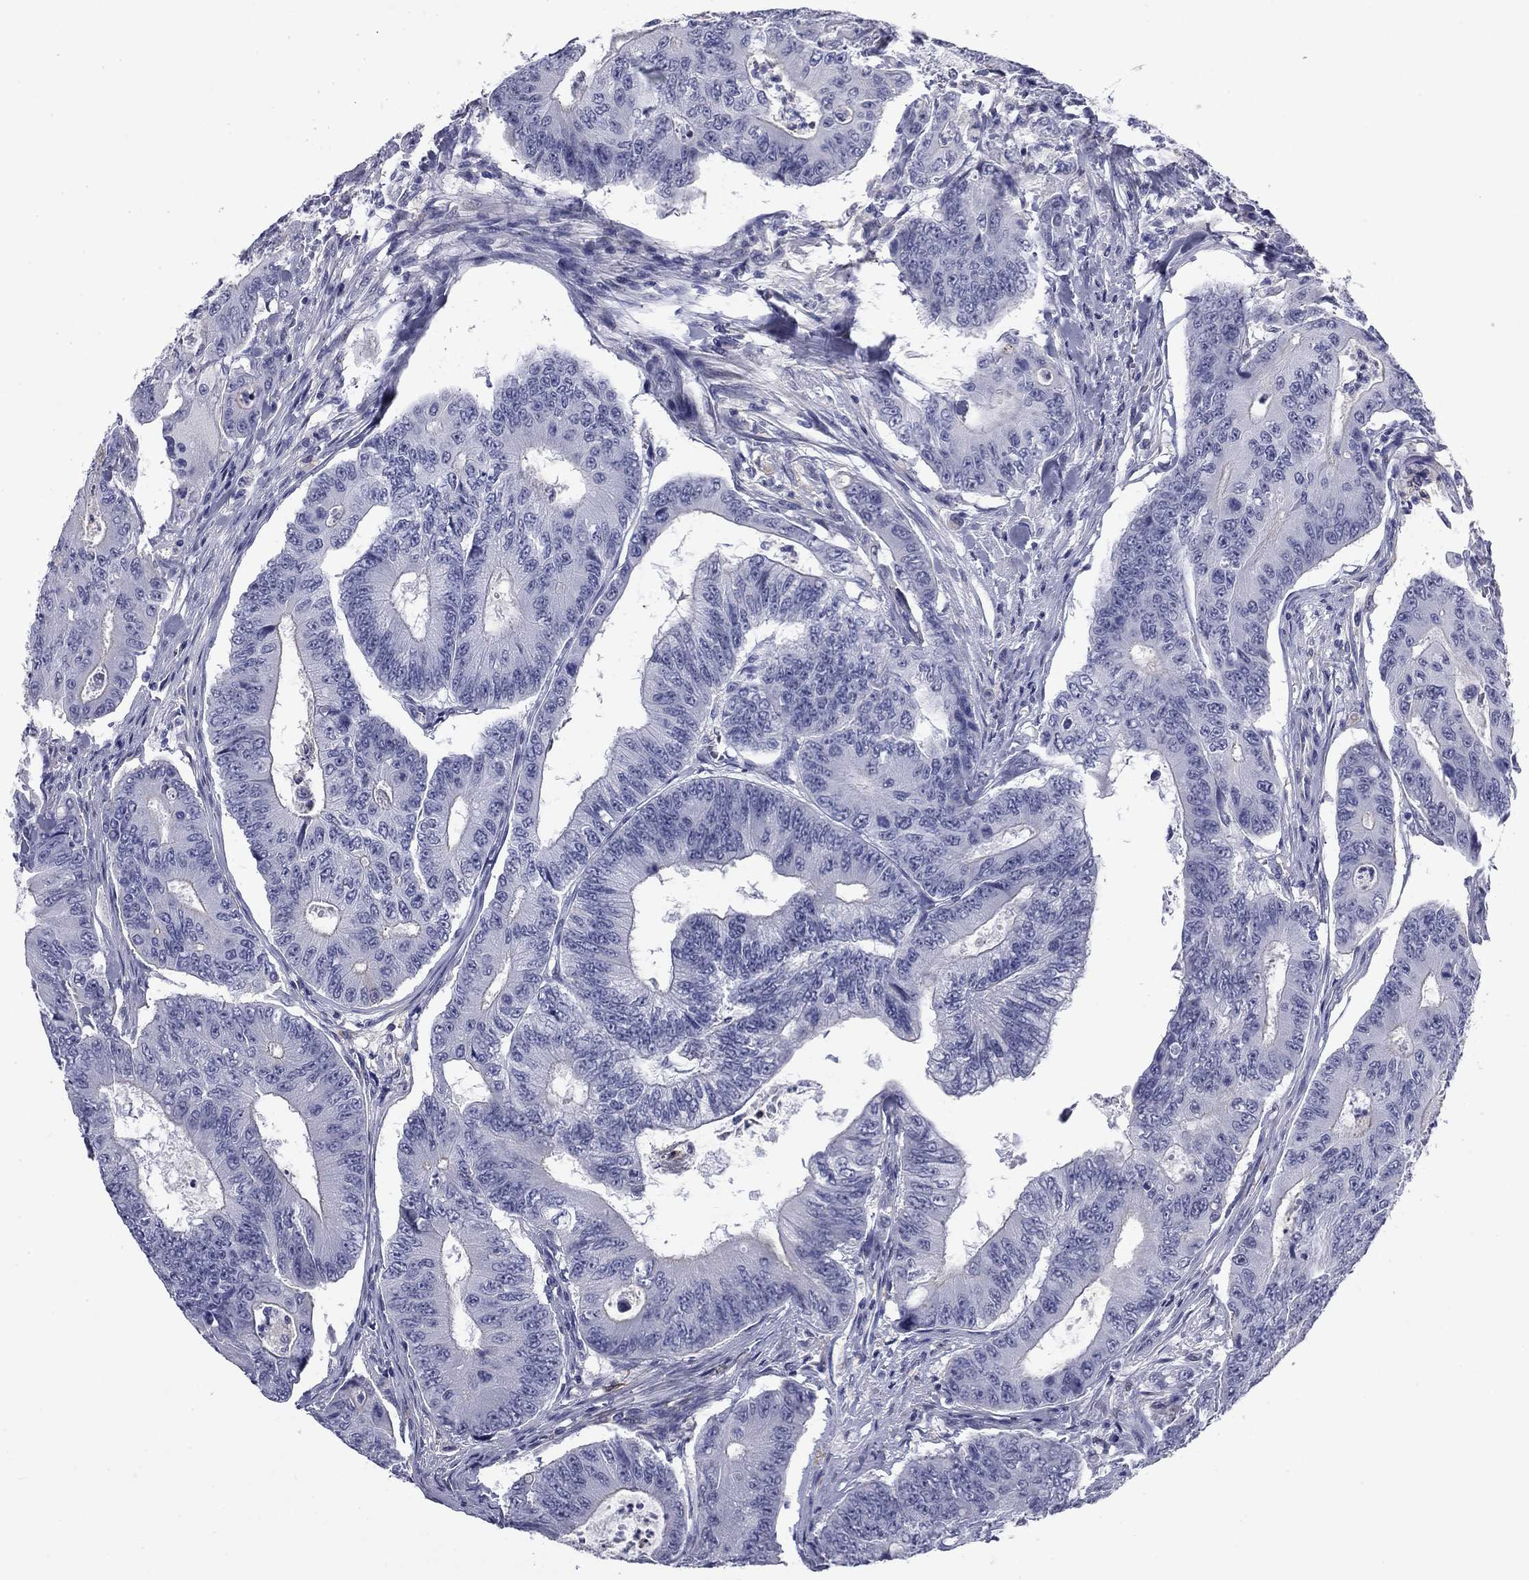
{"staining": {"intensity": "negative", "quantity": "none", "location": "none"}, "tissue": "colorectal cancer", "cell_type": "Tumor cells", "image_type": "cancer", "snomed": [{"axis": "morphology", "description": "Adenocarcinoma, NOS"}, {"axis": "topography", "description": "Colon"}], "caption": "The photomicrograph shows no significant positivity in tumor cells of colorectal cancer. Nuclei are stained in blue.", "gene": "BCL2L14", "patient": {"sex": "female", "age": 48}}